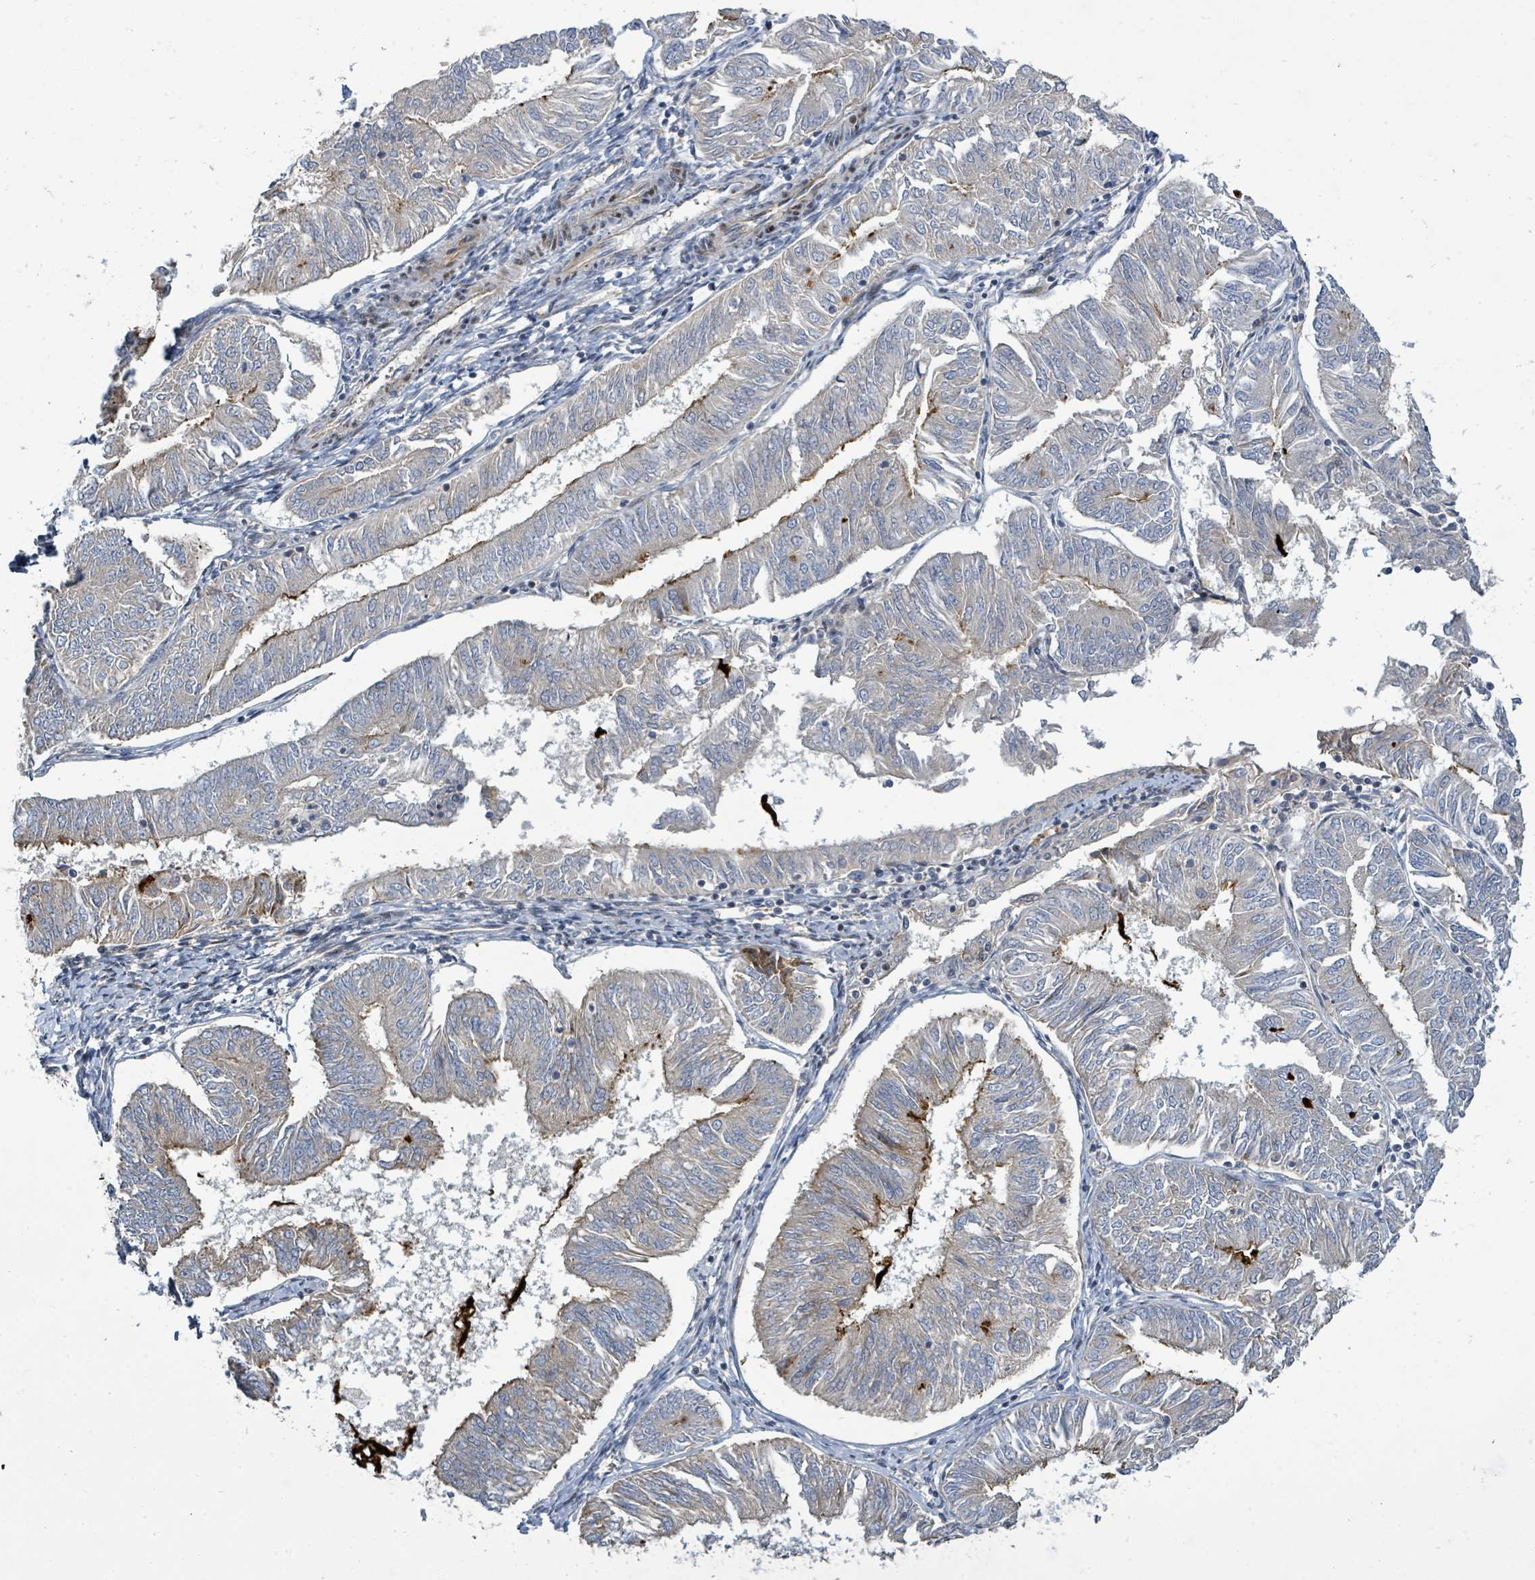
{"staining": {"intensity": "moderate", "quantity": "<25%", "location": "cytoplasmic/membranous"}, "tissue": "endometrial cancer", "cell_type": "Tumor cells", "image_type": "cancer", "snomed": [{"axis": "morphology", "description": "Adenocarcinoma, NOS"}, {"axis": "topography", "description": "Endometrium"}], "caption": "DAB (3,3'-diaminobenzidine) immunohistochemical staining of human endometrial cancer shows moderate cytoplasmic/membranous protein positivity in about <25% of tumor cells.", "gene": "CFAP210", "patient": {"sex": "female", "age": 58}}